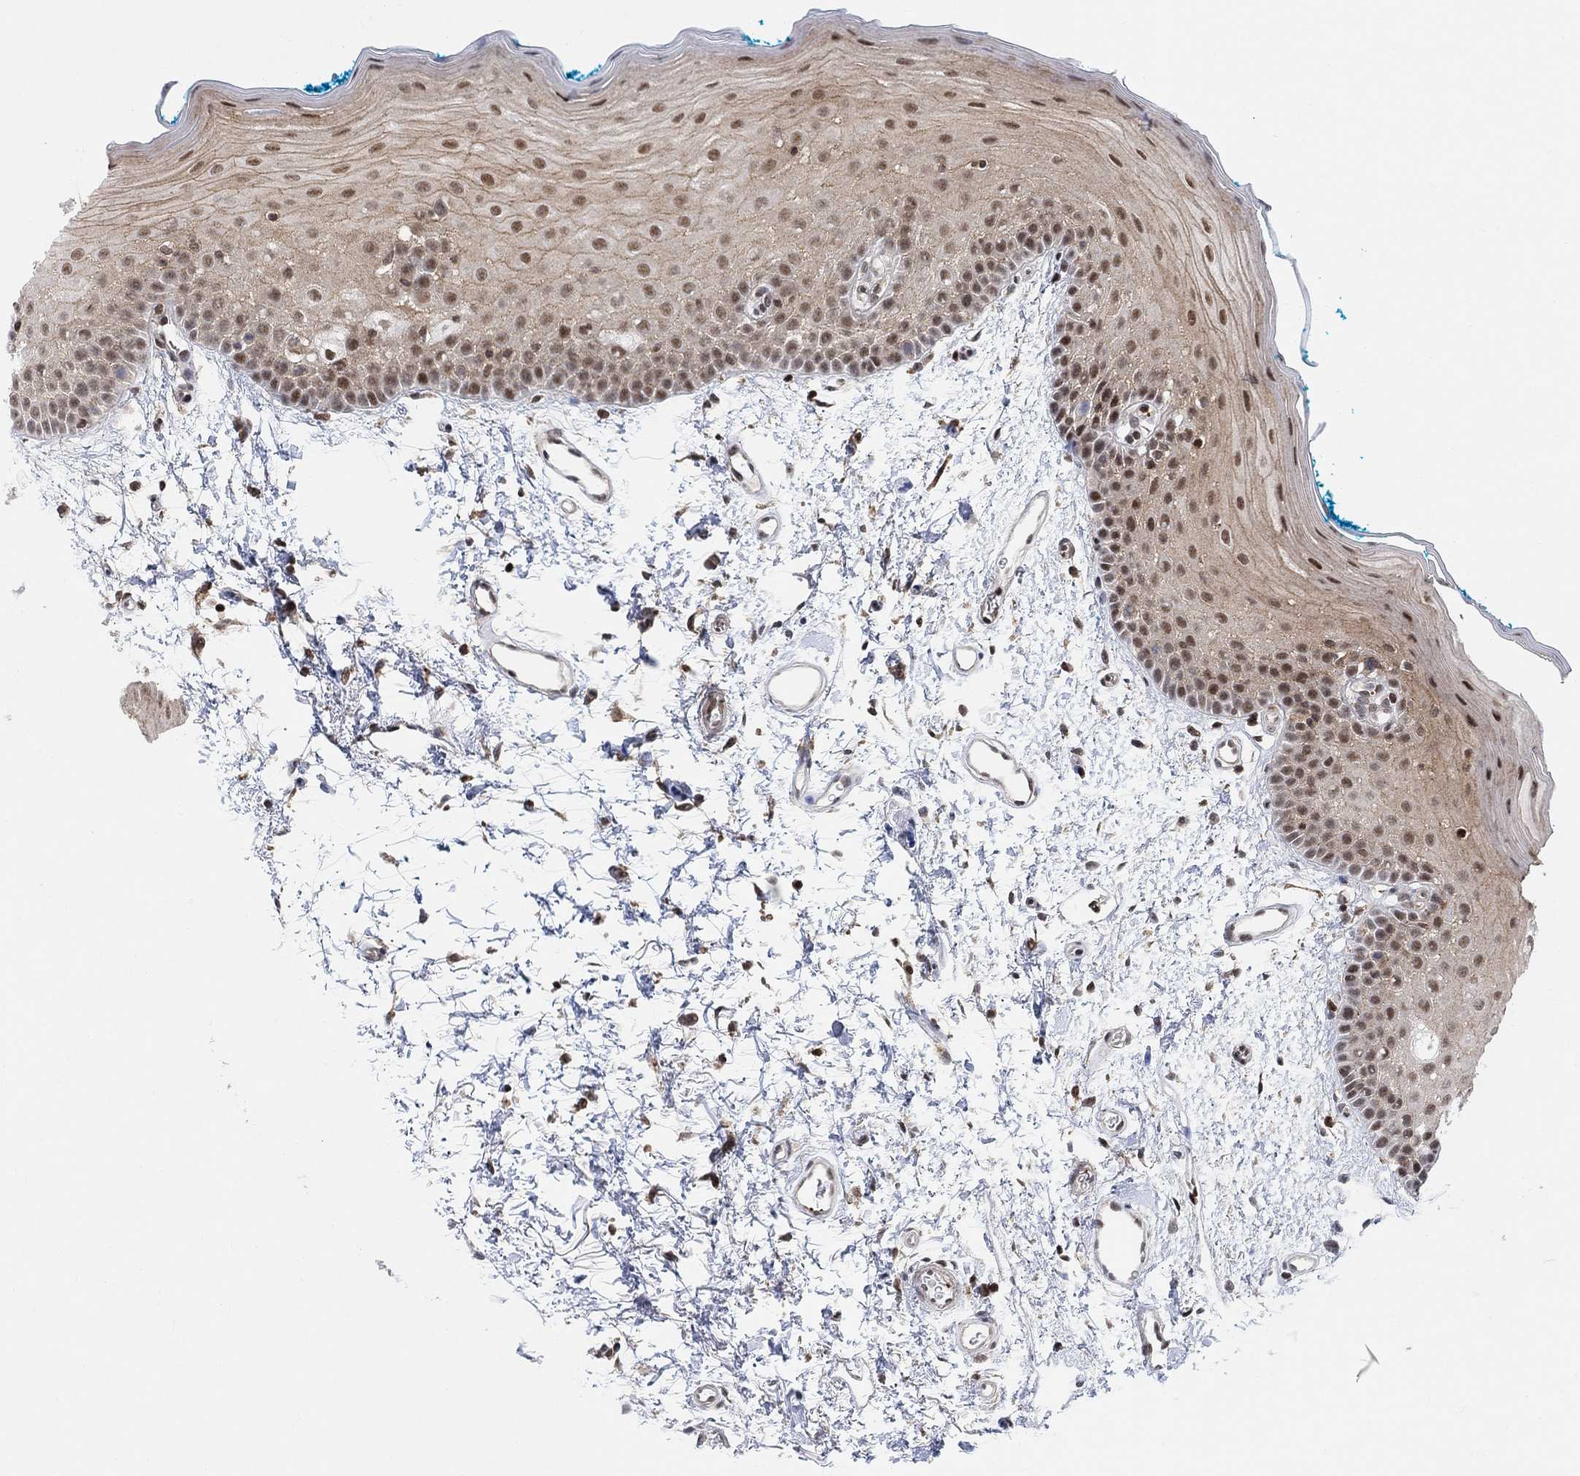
{"staining": {"intensity": "strong", "quantity": "25%-75%", "location": "nuclear"}, "tissue": "oral mucosa", "cell_type": "Squamous epithelial cells", "image_type": "normal", "snomed": [{"axis": "morphology", "description": "Normal tissue, NOS"}, {"axis": "morphology", "description": "Squamous cell carcinoma, NOS"}, {"axis": "topography", "description": "Oral tissue"}, {"axis": "topography", "description": "Head-Neck"}], "caption": "Protein staining of normal oral mucosa reveals strong nuclear positivity in about 25%-75% of squamous epithelial cells. Using DAB (3,3'-diaminobenzidine) (brown) and hematoxylin (blue) stains, captured at high magnification using brightfield microscopy.", "gene": "PWWP2B", "patient": {"sex": "female", "age": 75}}